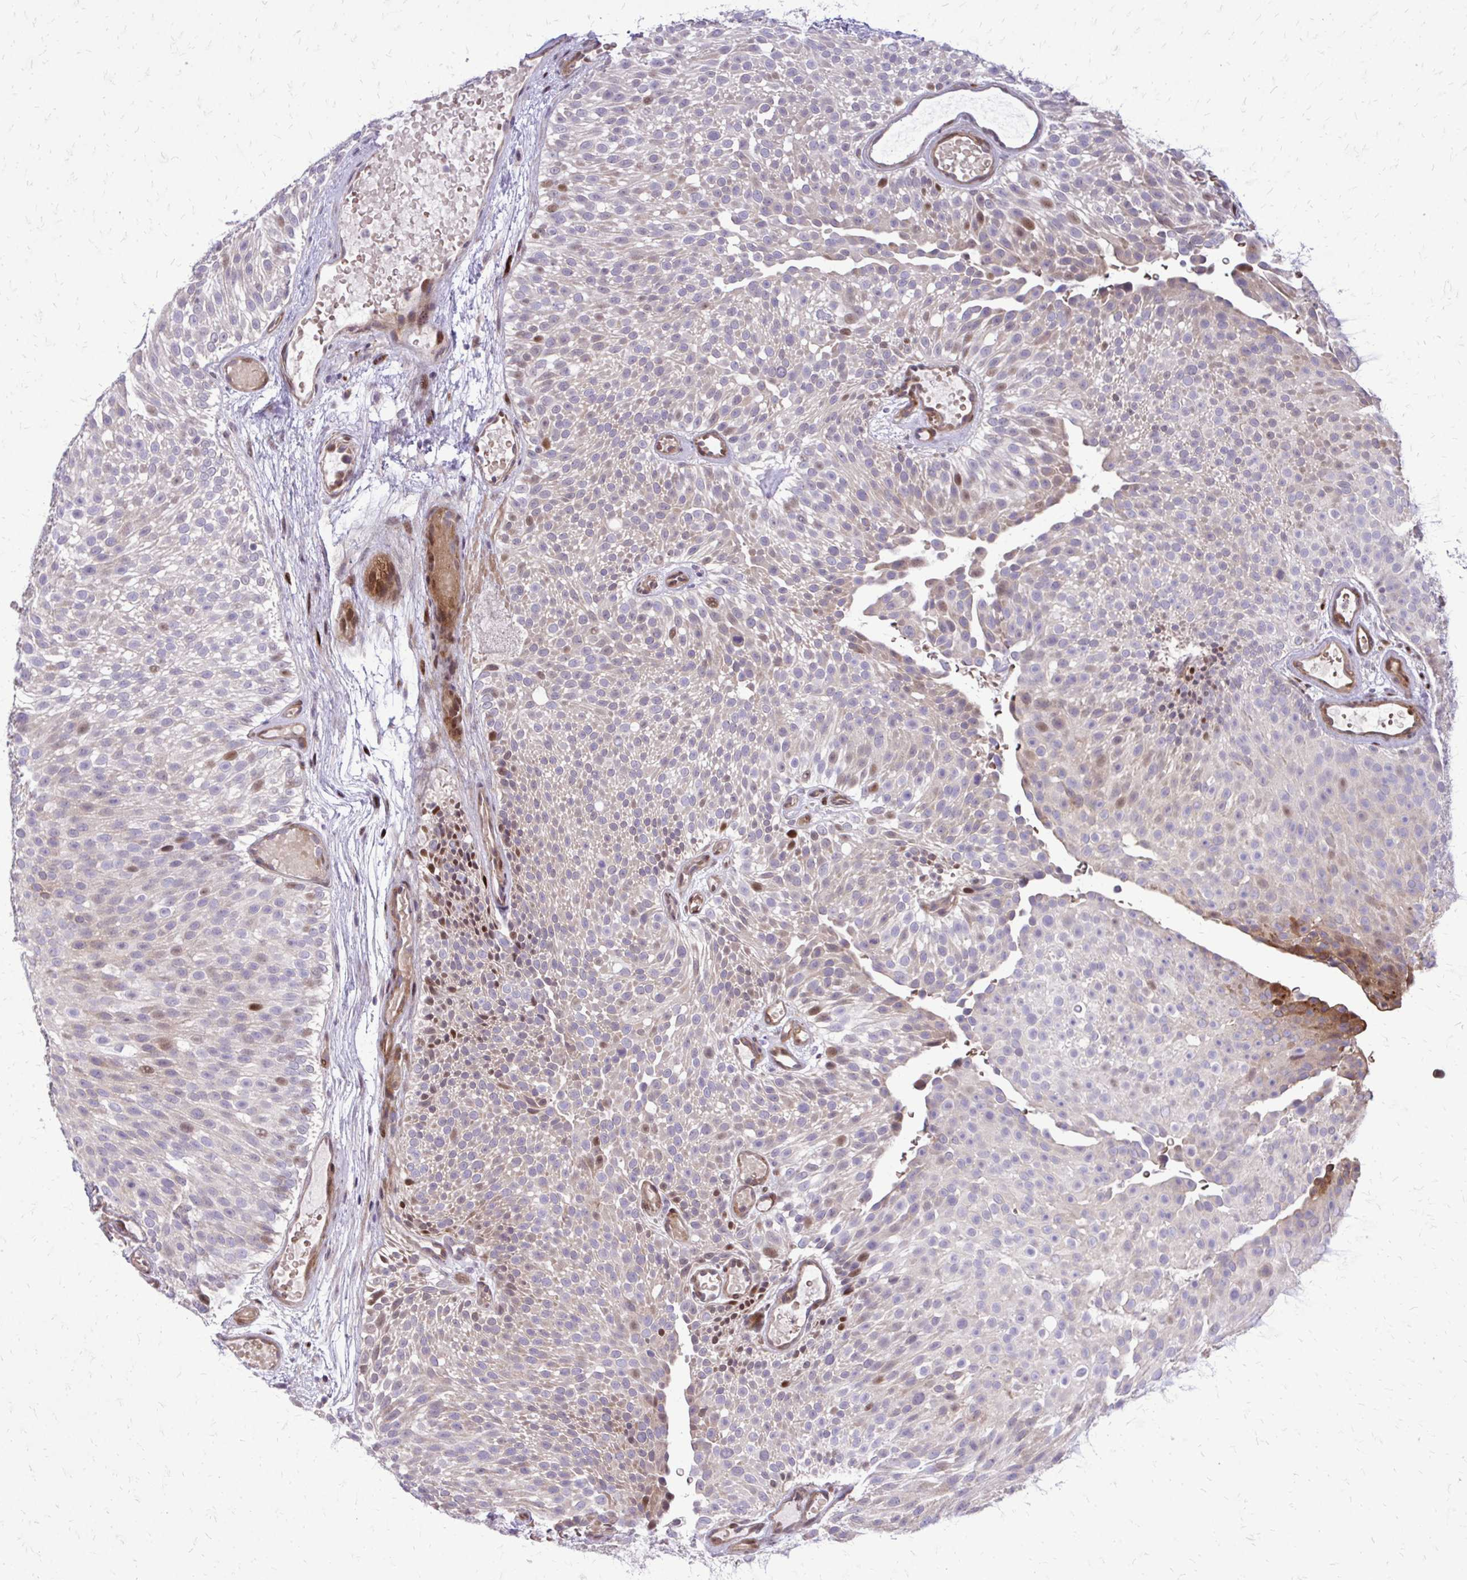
{"staining": {"intensity": "moderate", "quantity": "<25%", "location": "nuclear"}, "tissue": "urothelial cancer", "cell_type": "Tumor cells", "image_type": "cancer", "snomed": [{"axis": "morphology", "description": "Urothelial carcinoma, Low grade"}, {"axis": "topography", "description": "Urinary bladder"}], "caption": "This is a photomicrograph of immunohistochemistry staining of low-grade urothelial carcinoma, which shows moderate staining in the nuclear of tumor cells.", "gene": "PPDPFL", "patient": {"sex": "male", "age": 78}}